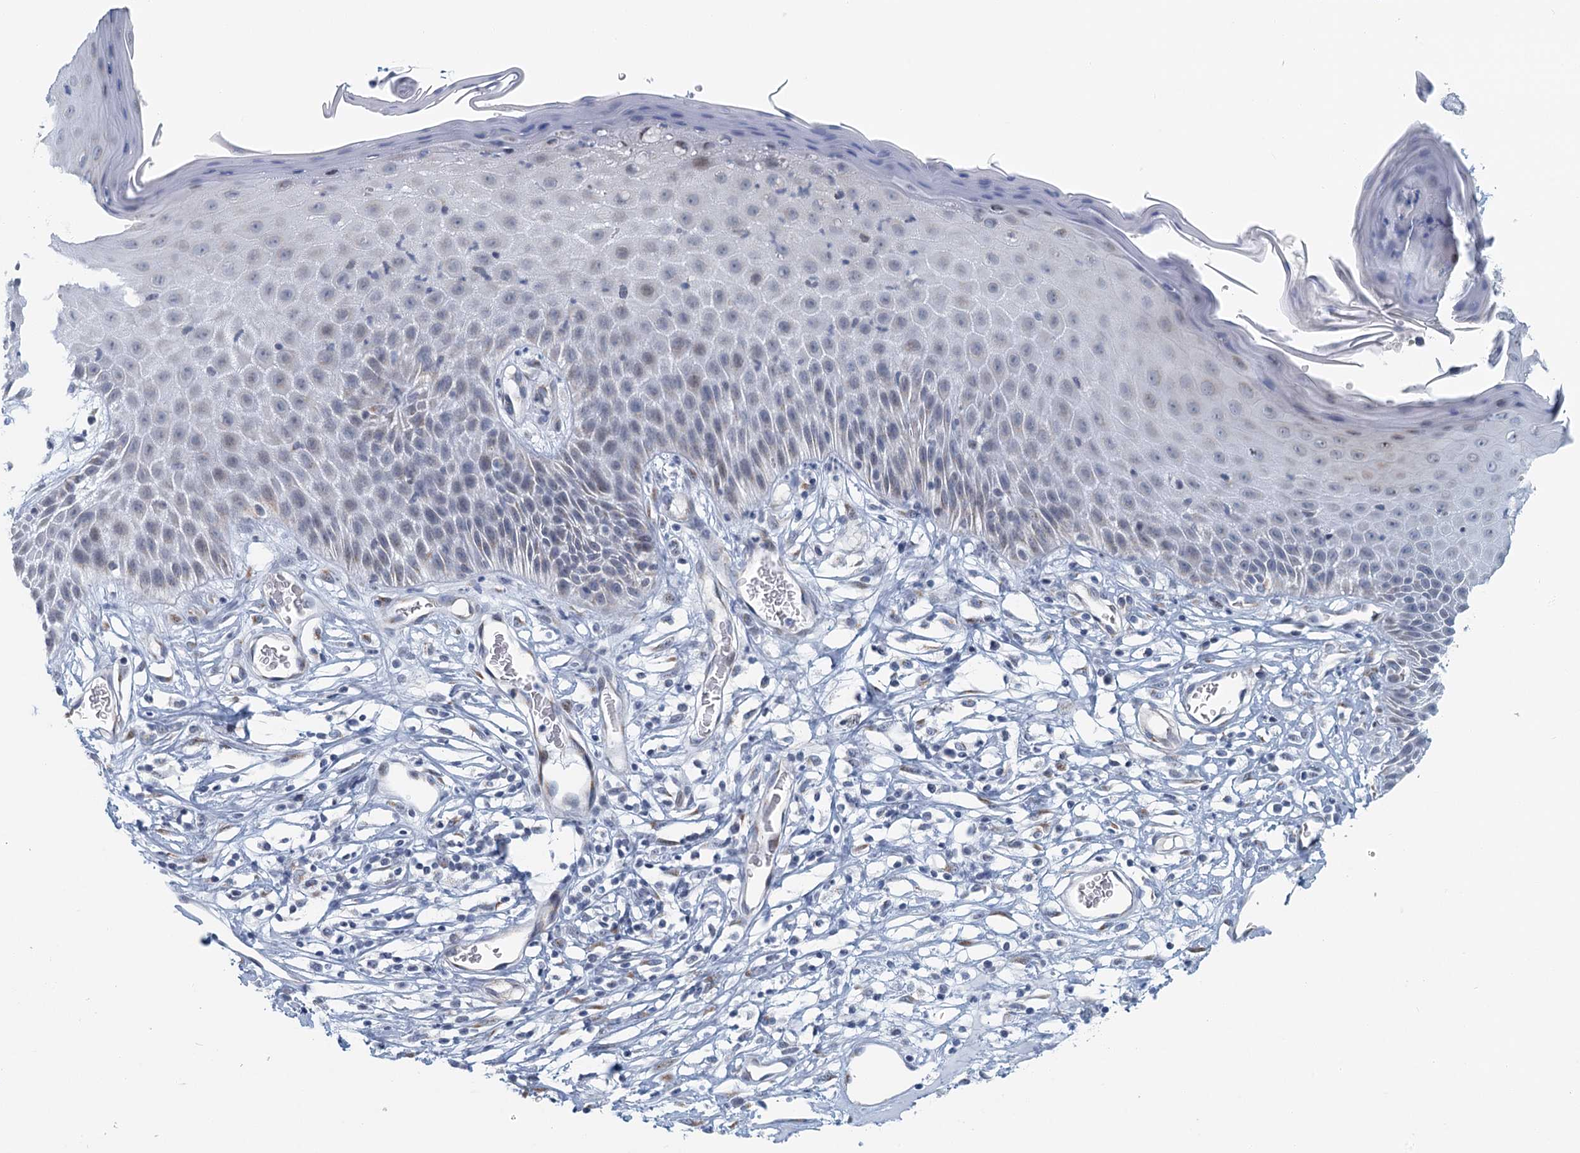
{"staining": {"intensity": "weak", "quantity": "<25%", "location": "cytoplasmic/membranous"}, "tissue": "skin", "cell_type": "Epidermal cells", "image_type": "normal", "snomed": [{"axis": "morphology", "description": "Normal tissue, NOS"}, {"axis": "topography", "description": "Vulva"}], "caption": "The photomicrograph displays no staining of epidermal cells in benign skin. (Stains: DAB (3,3'-diaminobenzidine) immunohistochemistry (IHC) with hematoxylin counter stain, Microscopy: brightfield microscopy at high magnification).", "gene": "ZNF527", "patient": {"sex": "female", "age": 68}}